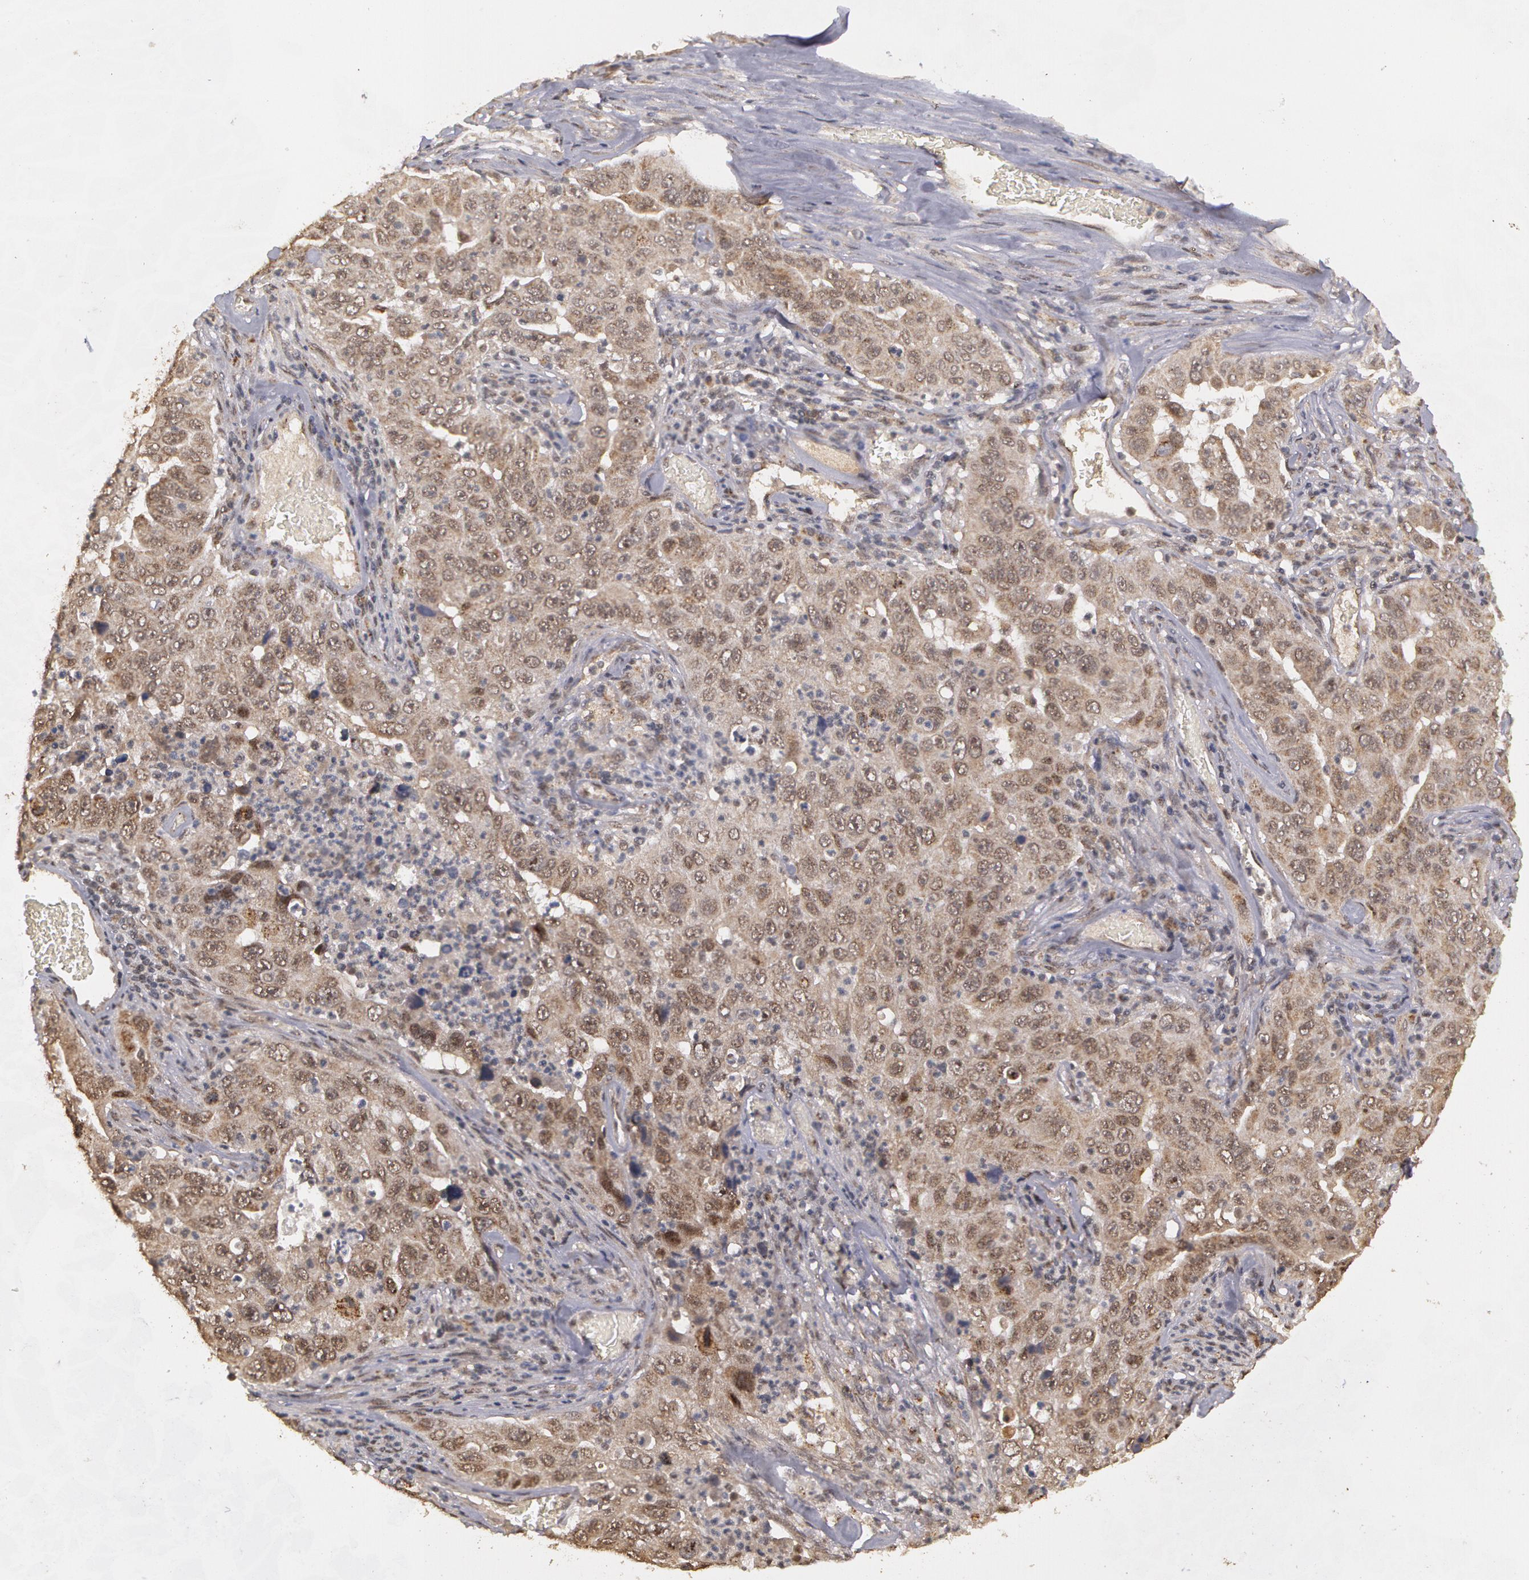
{"staining": {"intensity": "strong", "quantity": ">75%", "location": "cytoplasmic/membranous,nuclear"}, "tissue": "lung cancer", "cell_type": "Tumor cells", "image_type": "cancer", "snomed": [{"axis": "morphology", "description": "Squamous cell carcinoma, NOS"}, {"axis": "topography", "description": "Lung"}], "caption": "Brown immunohistochemical staining in human lung cancer exhibits strong cytoplasmic/membranous and nuclear positivity in approximately >75% of tumor cells.", "gene": "GLIS1", "patient": {"sex": "male", "age": 64}}